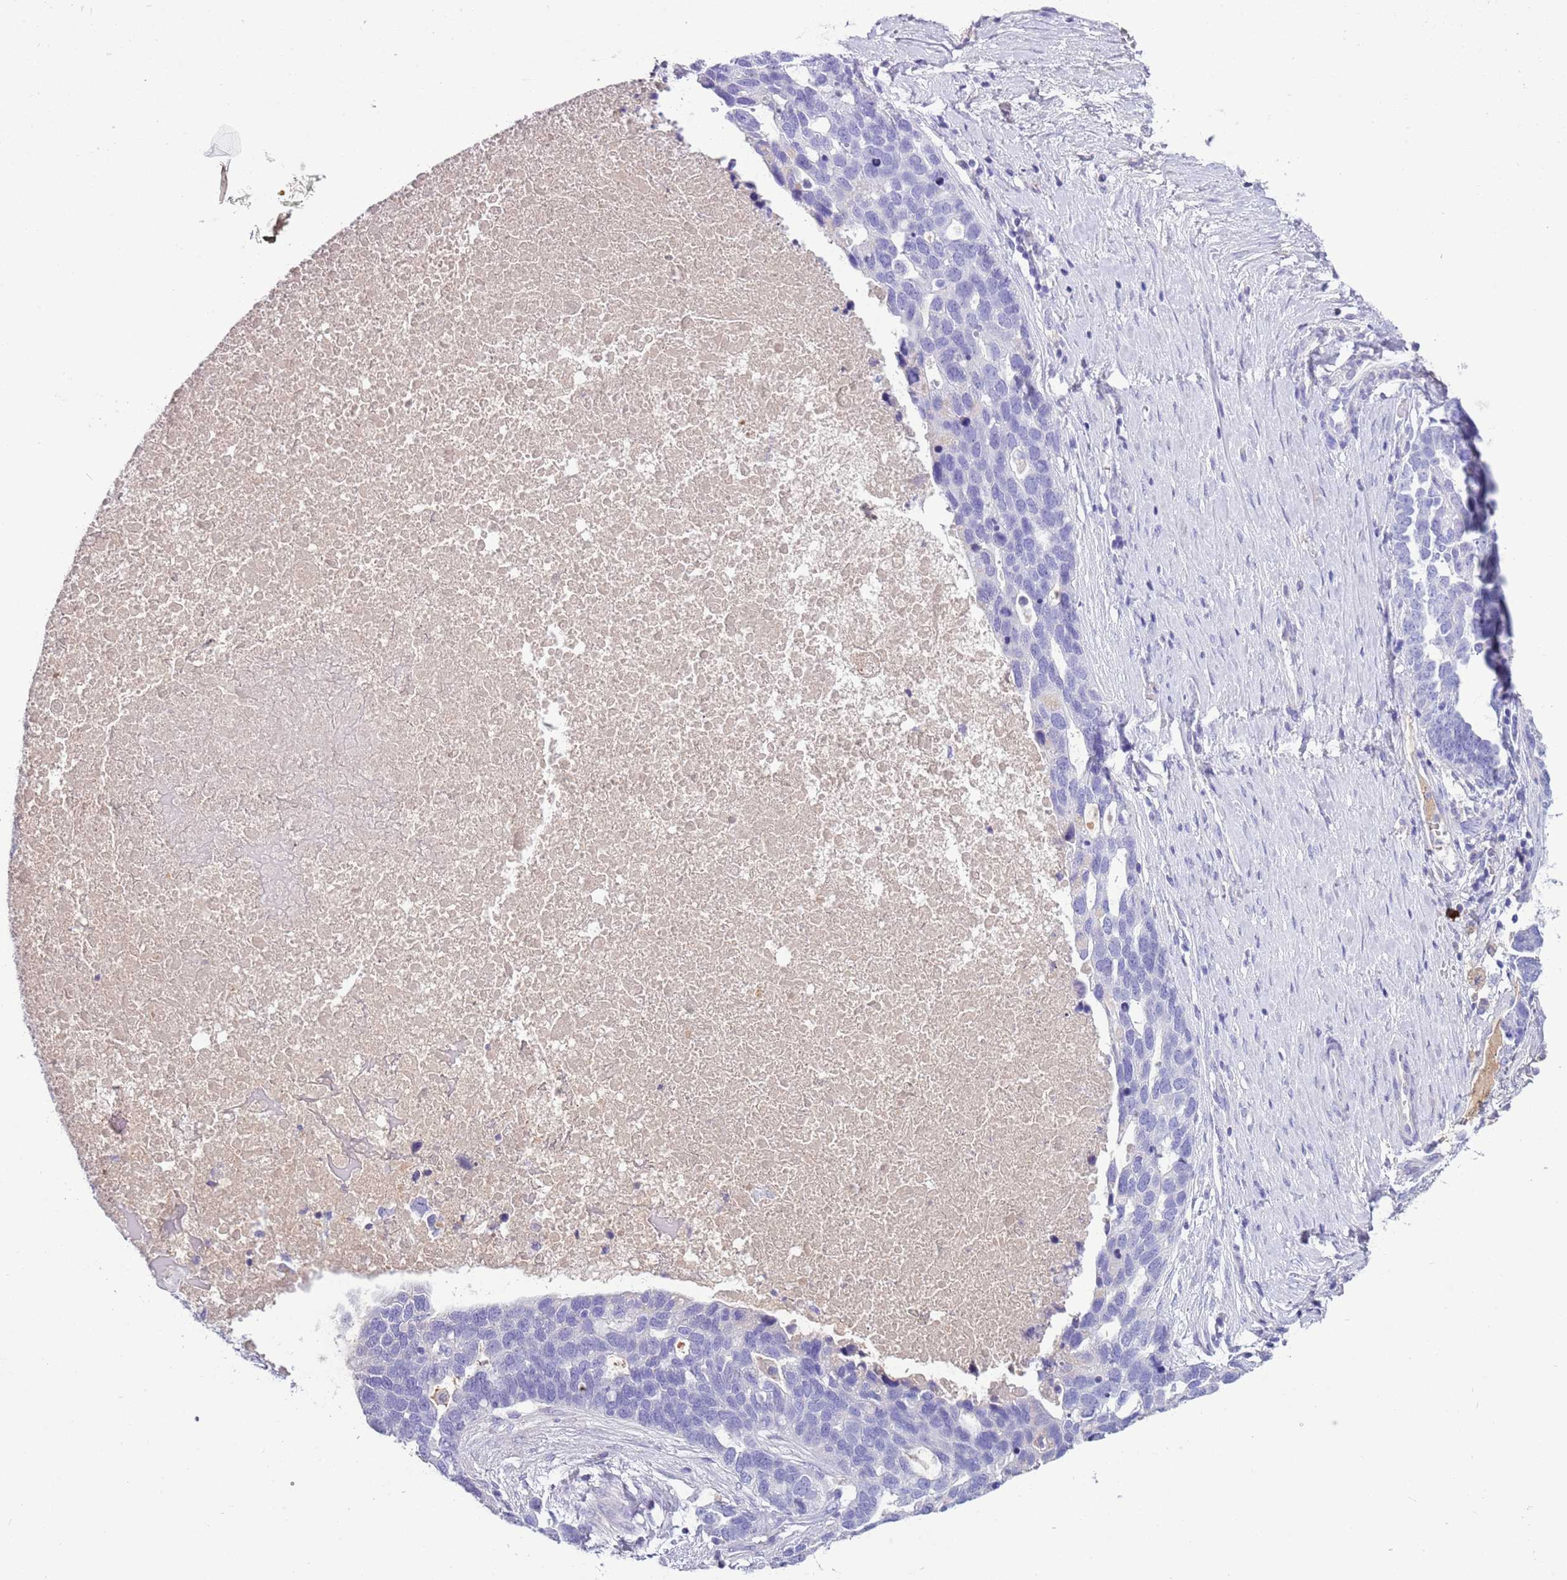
{"staining": {"intensity": "negative", "quantity": "none", "location": "none"}, "tissue": "ovarian cancer", "cell_type": "Tumor cells", "image_type": "cancer", "snomed": [{"axis": "morphology", "description": "Cystadenocarcinoma, serous, NOS"}, {"axis": "topography", "description": "Ovary"}], "caption": "There is no significant staining in tumor cells of ovarian cancer. (DAB immunohistochemistry, high magnification).", "gene": "IGKV3D-11", "patient": {"sex": "female", "age": 54}}